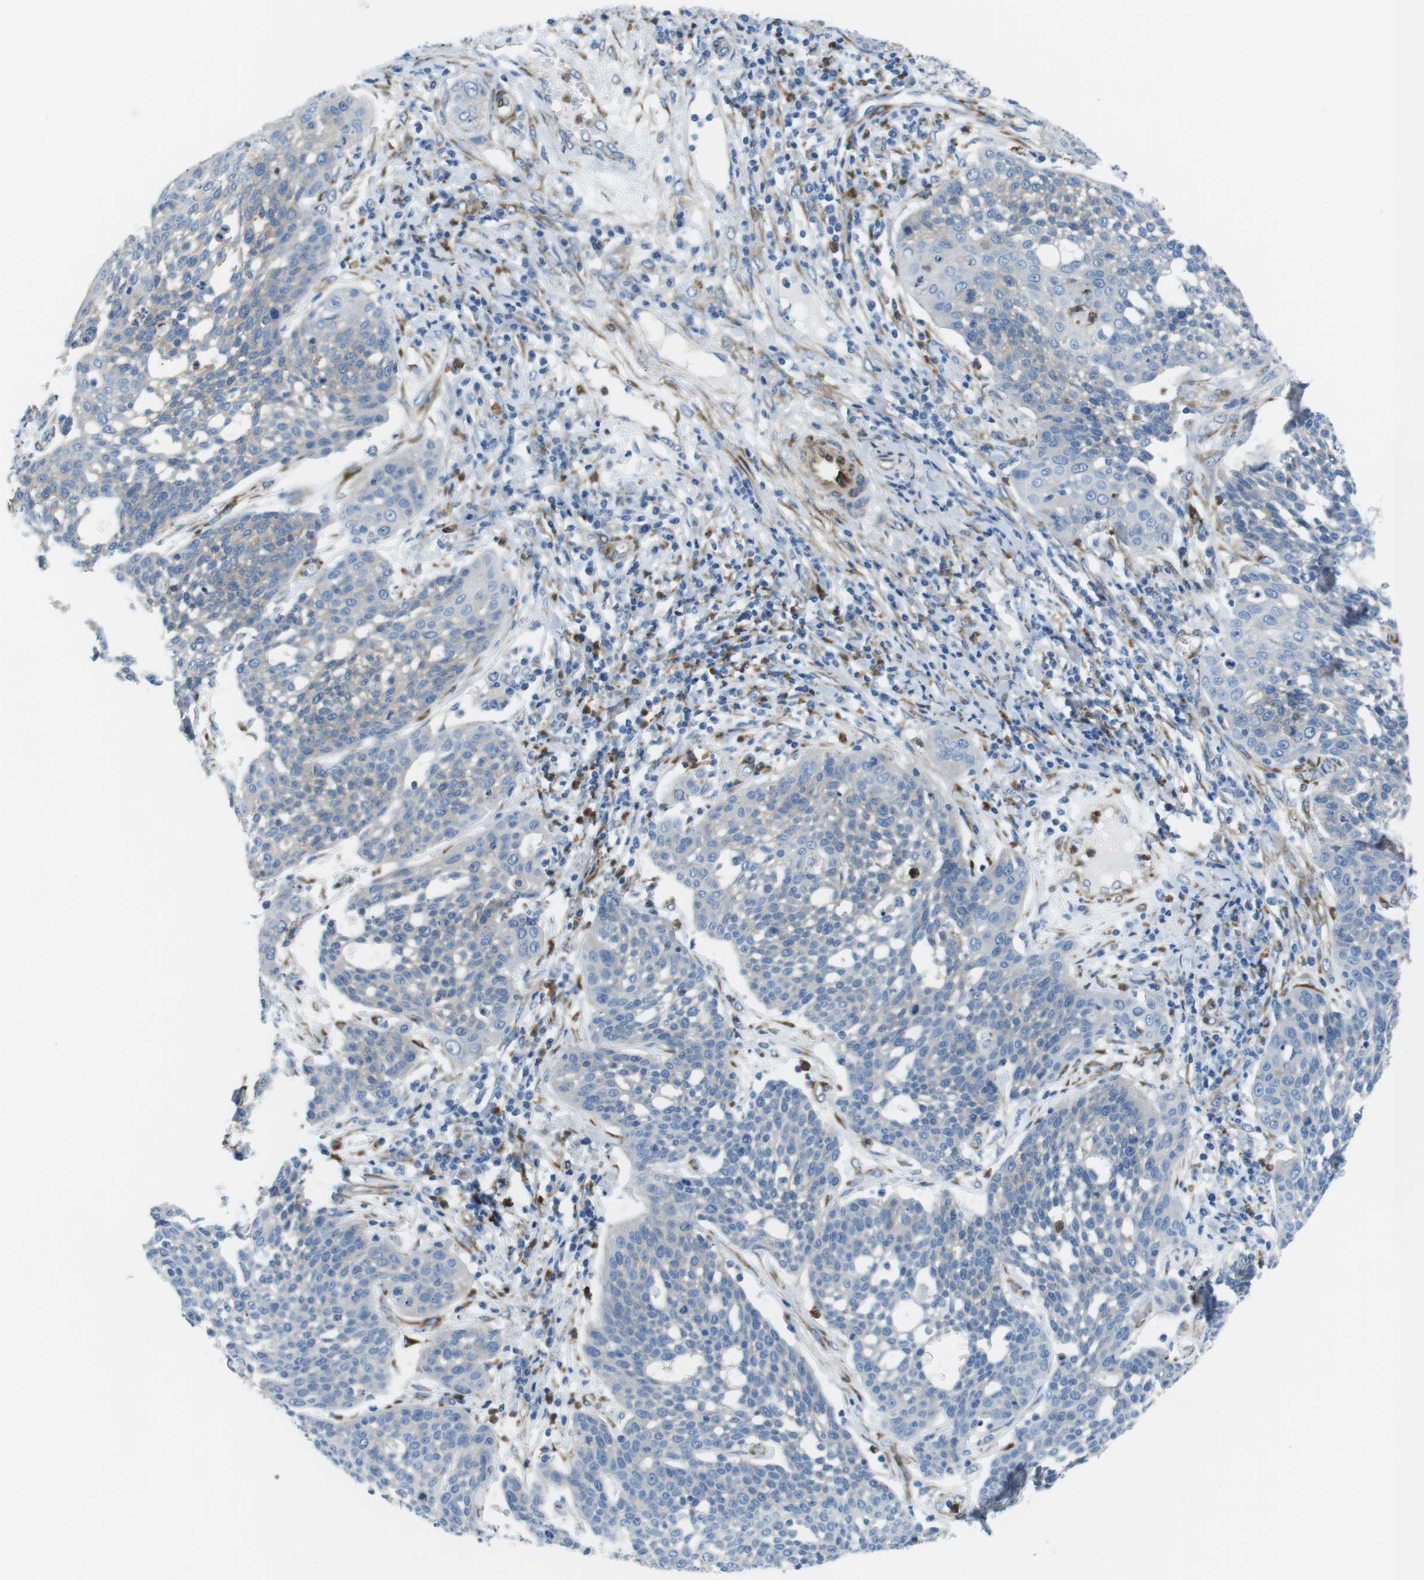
{"staining": {"intensity": "negative", "quantity": "none", "location": "none"}, "tissue": "cervical cancer", "cell_type": "Tumor cells", "image_type": "cancer", "snomed": [{"axis": "morphology", "description": "Squamous cell carcinoma, NOS"}, {"axis": "topography", "description": "Cervix"}], "caption": "Tumor cells show no significant protein expression in cervical cancer.", "gene": "EMP2", "patient": {"sex": "female", "age": 34}}